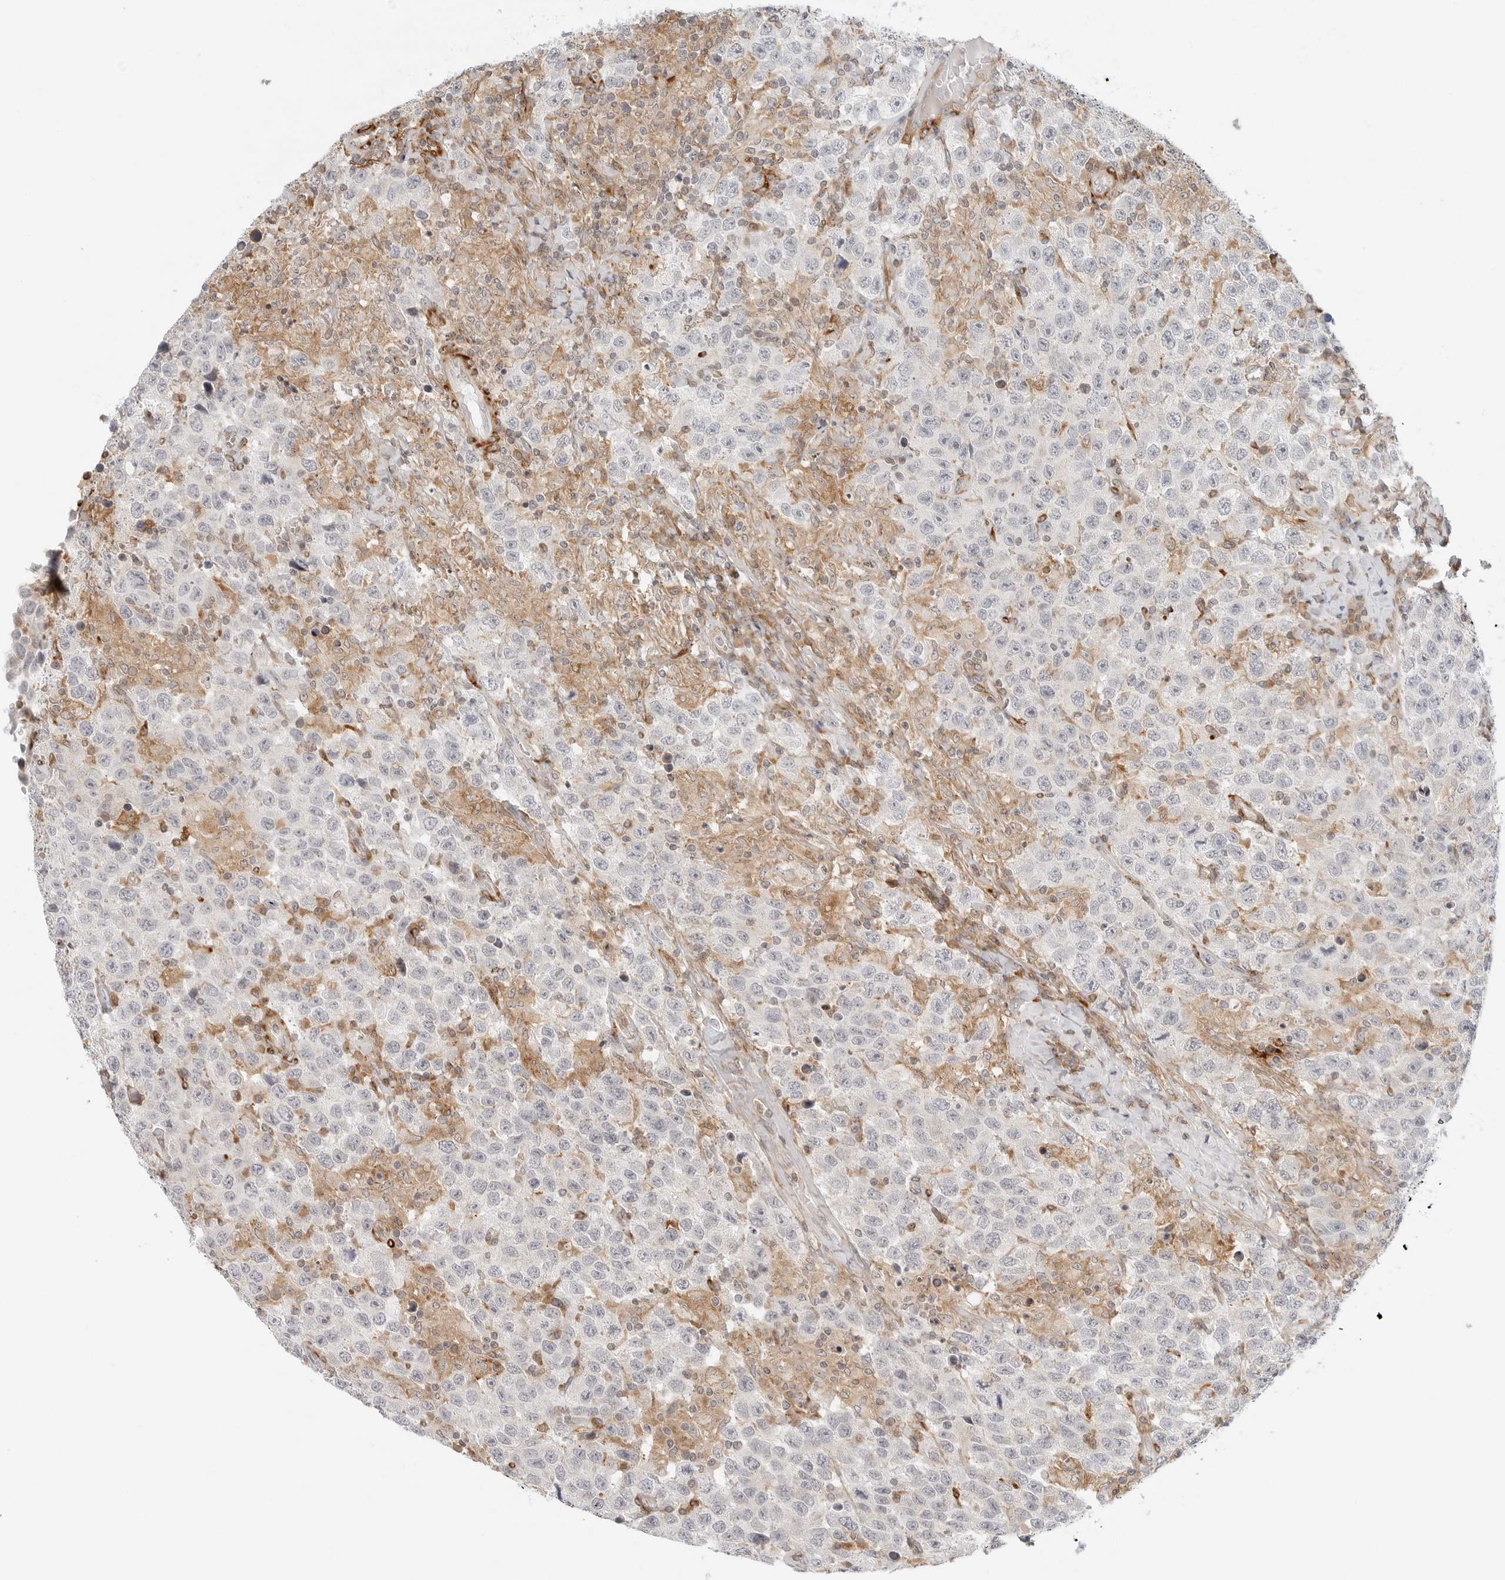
{"staining": {"intensity": "negative", "quantity": "none", "location": "none"}, "tissue": "testis cancer", "cell_type": "Tumor cells", "image_type": "cancer", "snomed": [{"axis": "morphology", "description": "Seminoma, NOS"}, {"axis": "topography", "description": "Testis"}], "caption": "There is no significant positivity in tumor cells of testis seminoma. (Brightfield microscopy of DAB IHC at high magnification).", "gene": "C1QTNF1", "patient": {"sex": "male", "age": 41}}